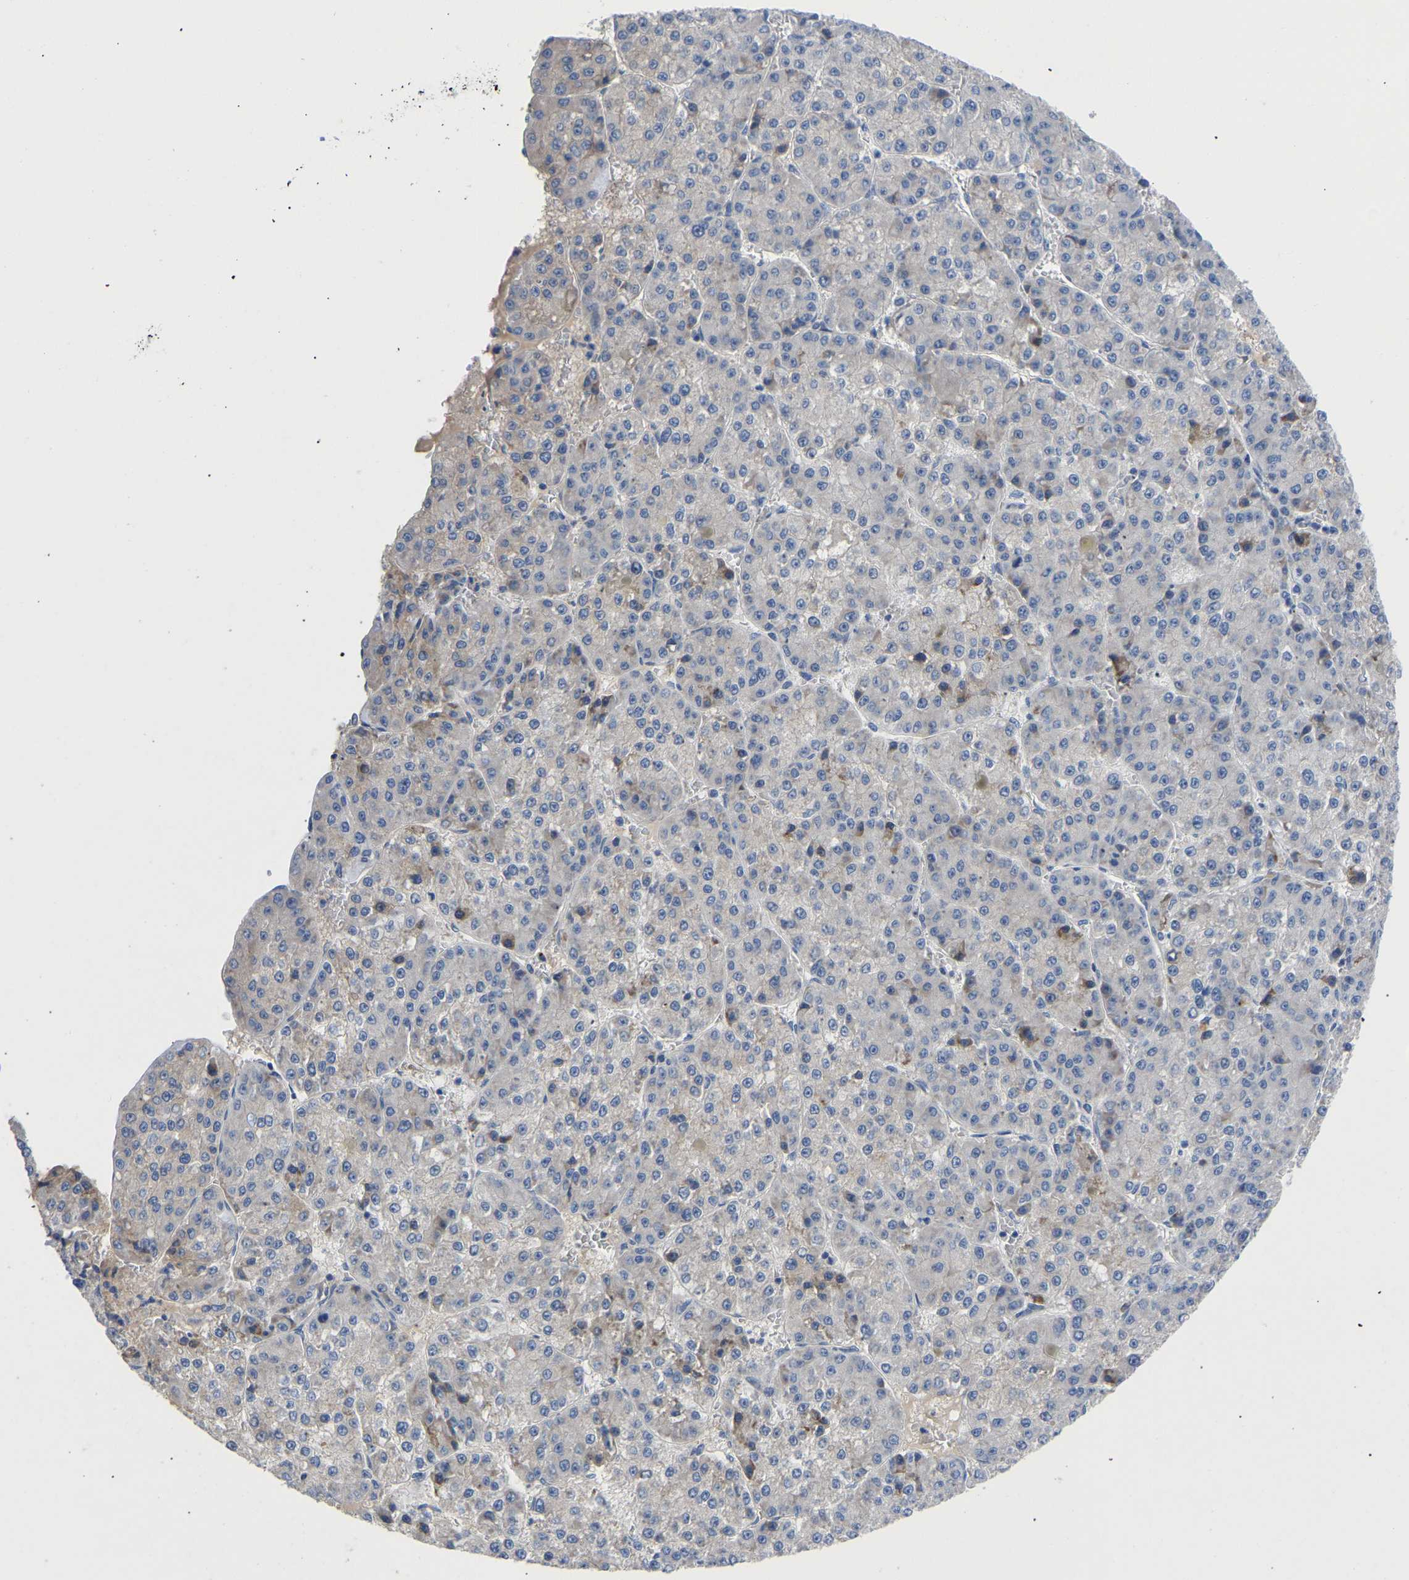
{"staining": {"intensity": "negative", "quantity": "none", "location": "none"}, "tissue": "liver cancer", "cell_type": "Tumor cells", "image_type": "cancer", "snomed": [{"axis": "morphology", "description": "Carcinoma, Hepatocellular, NOS"}, {"axis": "topography", "description": "Liver"}], "caption": "A high-resolution photomicrograph shows IHC staining of liver cancer (hepatocellular carcinoma), which demonstrates no significant positivity in tumor cells. (DAB immunohistochemistry visualized using brightfield microscopy, high magnification).", "gene": "ABCA10", "patient": {"sex": "female", "age": 73}}